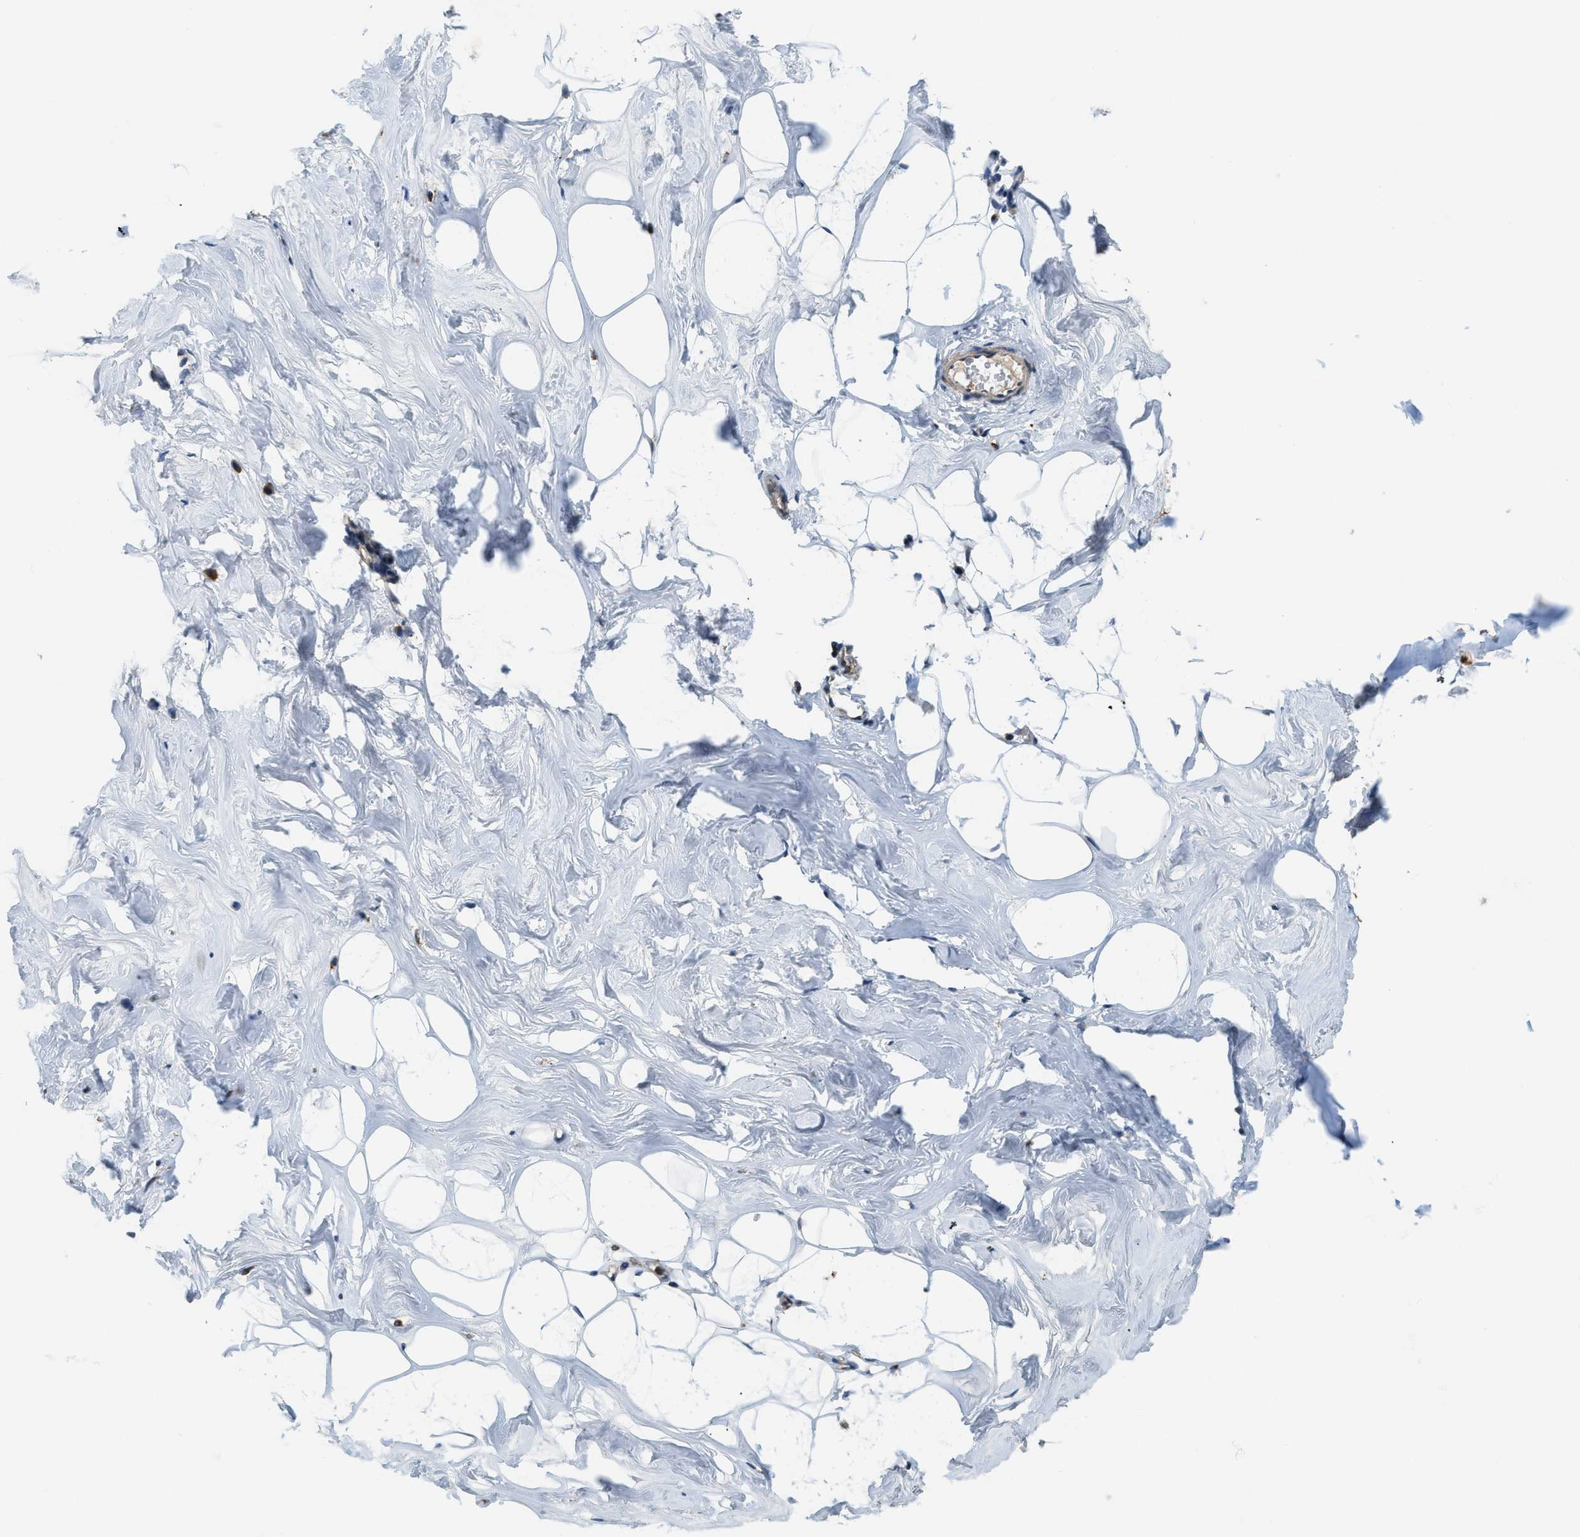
{"staining": {"intensity": "negative", "quantity": "none", "location": "none"}, "tissue": "adipose tissue", "cell_type": "Adipocytes", "image_type": "normal", "snomed": [{"axis": "morphology", "description": "Normal tissue, NOS"}, {"axis": "morphology", "description": "Fibrosis, NOS"}, {"axis": "topography", "description": "Breast"}, {"axis": "topography", "description": "Adipose tissue"}], "caption": "An image of adipose tissue stained for a protein exhibits no brown staining in adipocytes. (Brightfield microscopy of DAB immunohistochemistry (IHC) at high magnification).", "gene": "STARD3NL", "patient": {"sex": "female", "age": 39}}